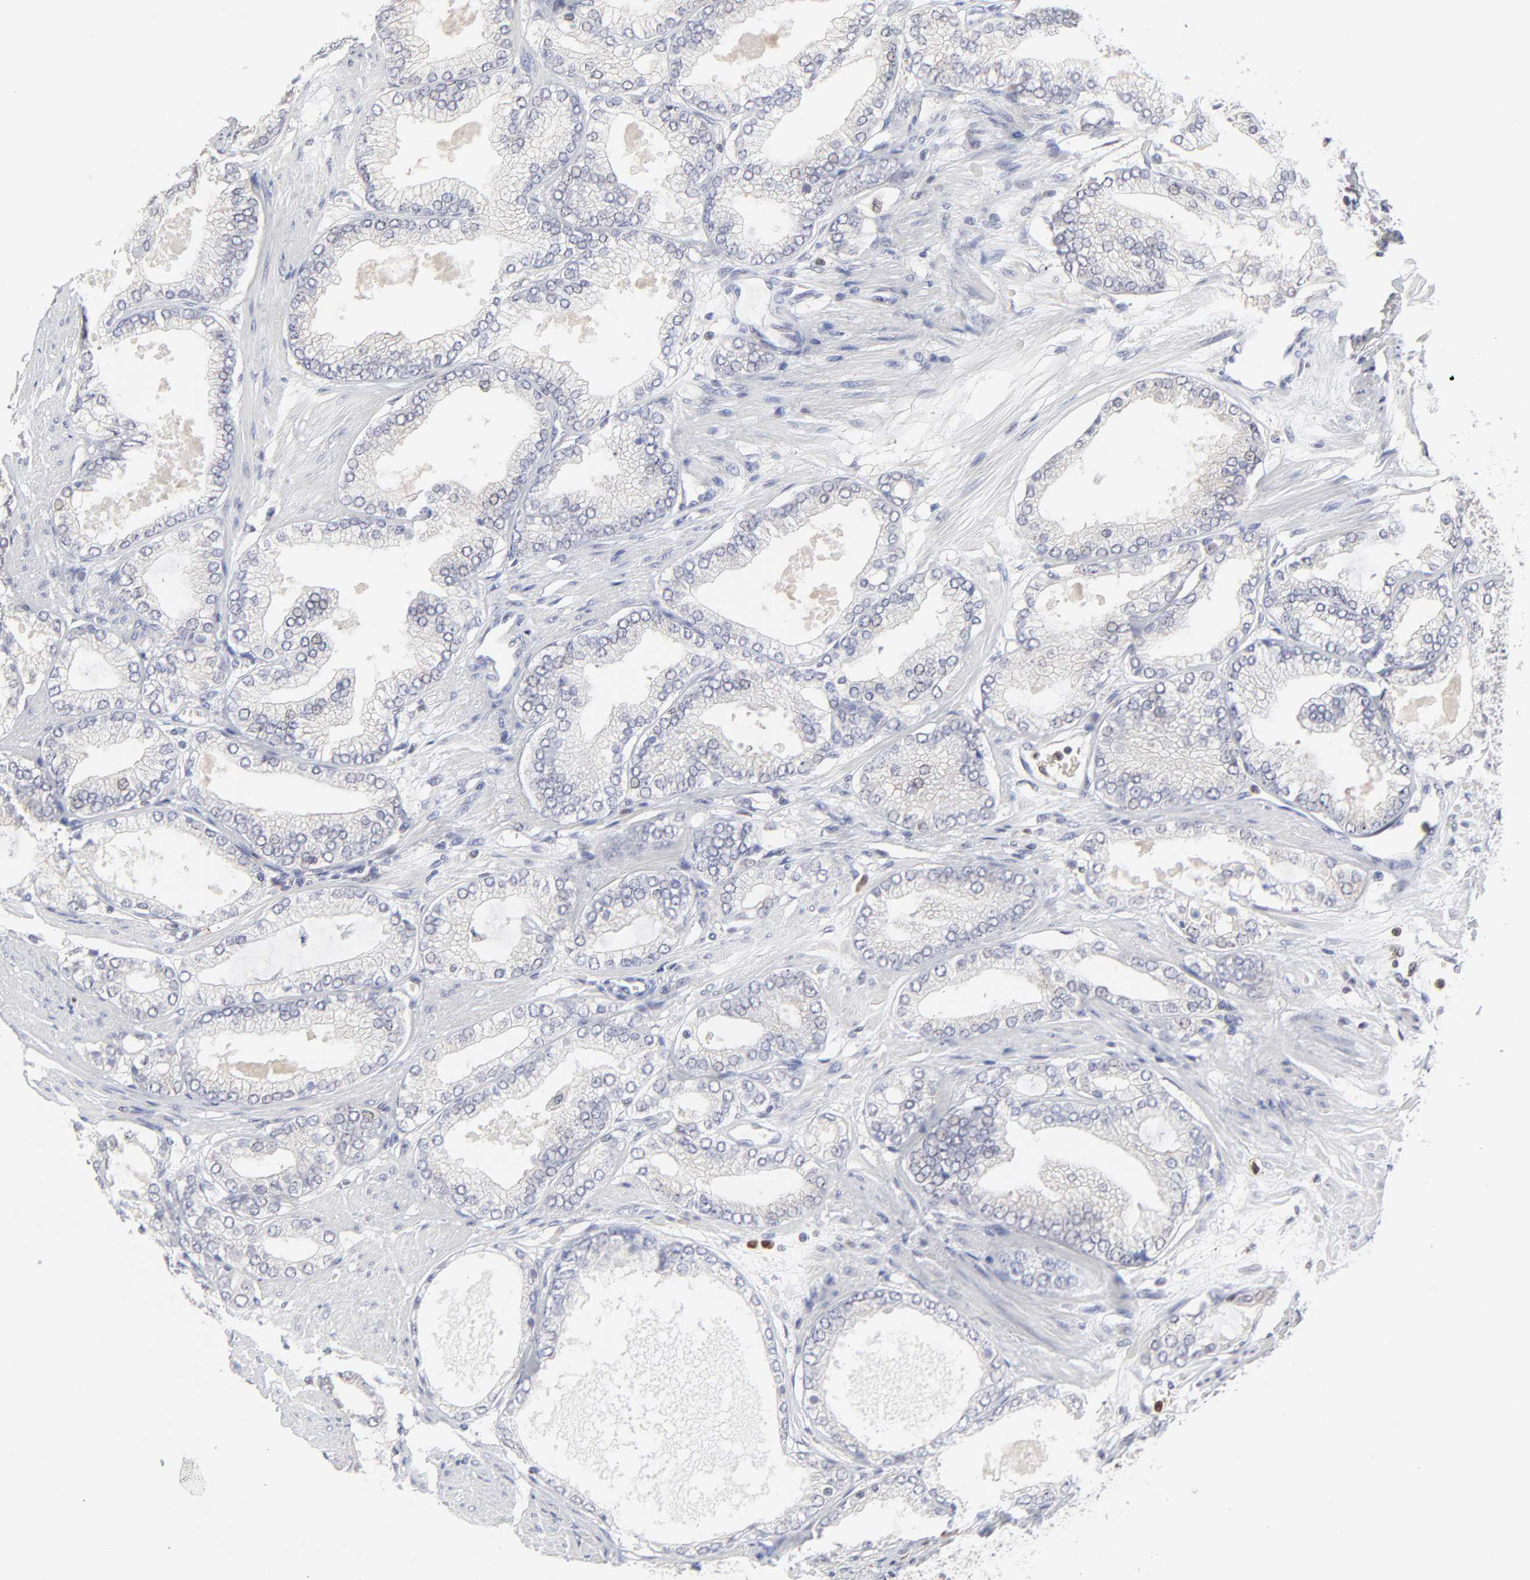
{"staining": {"intensity": "negative", "quantity": "none", "location": "none"}, "tissue": "prostate cancer", "cell_type": "Tumor cells", "image_type": "cancer", "snomed": [{"axis": "morphology", "description": "Adenocarcinoma, High grade"}, {"axis": "topography", "description": "Prostate"}], "caption": "This is an immunohistochemistry (IHC) histopathology image of human prostate cancer (adenocarcinoma (high-grade)). There is no staining in tumor cells.", "gene": "CASP3", "patient": {"sex": "male", "age": 61}}